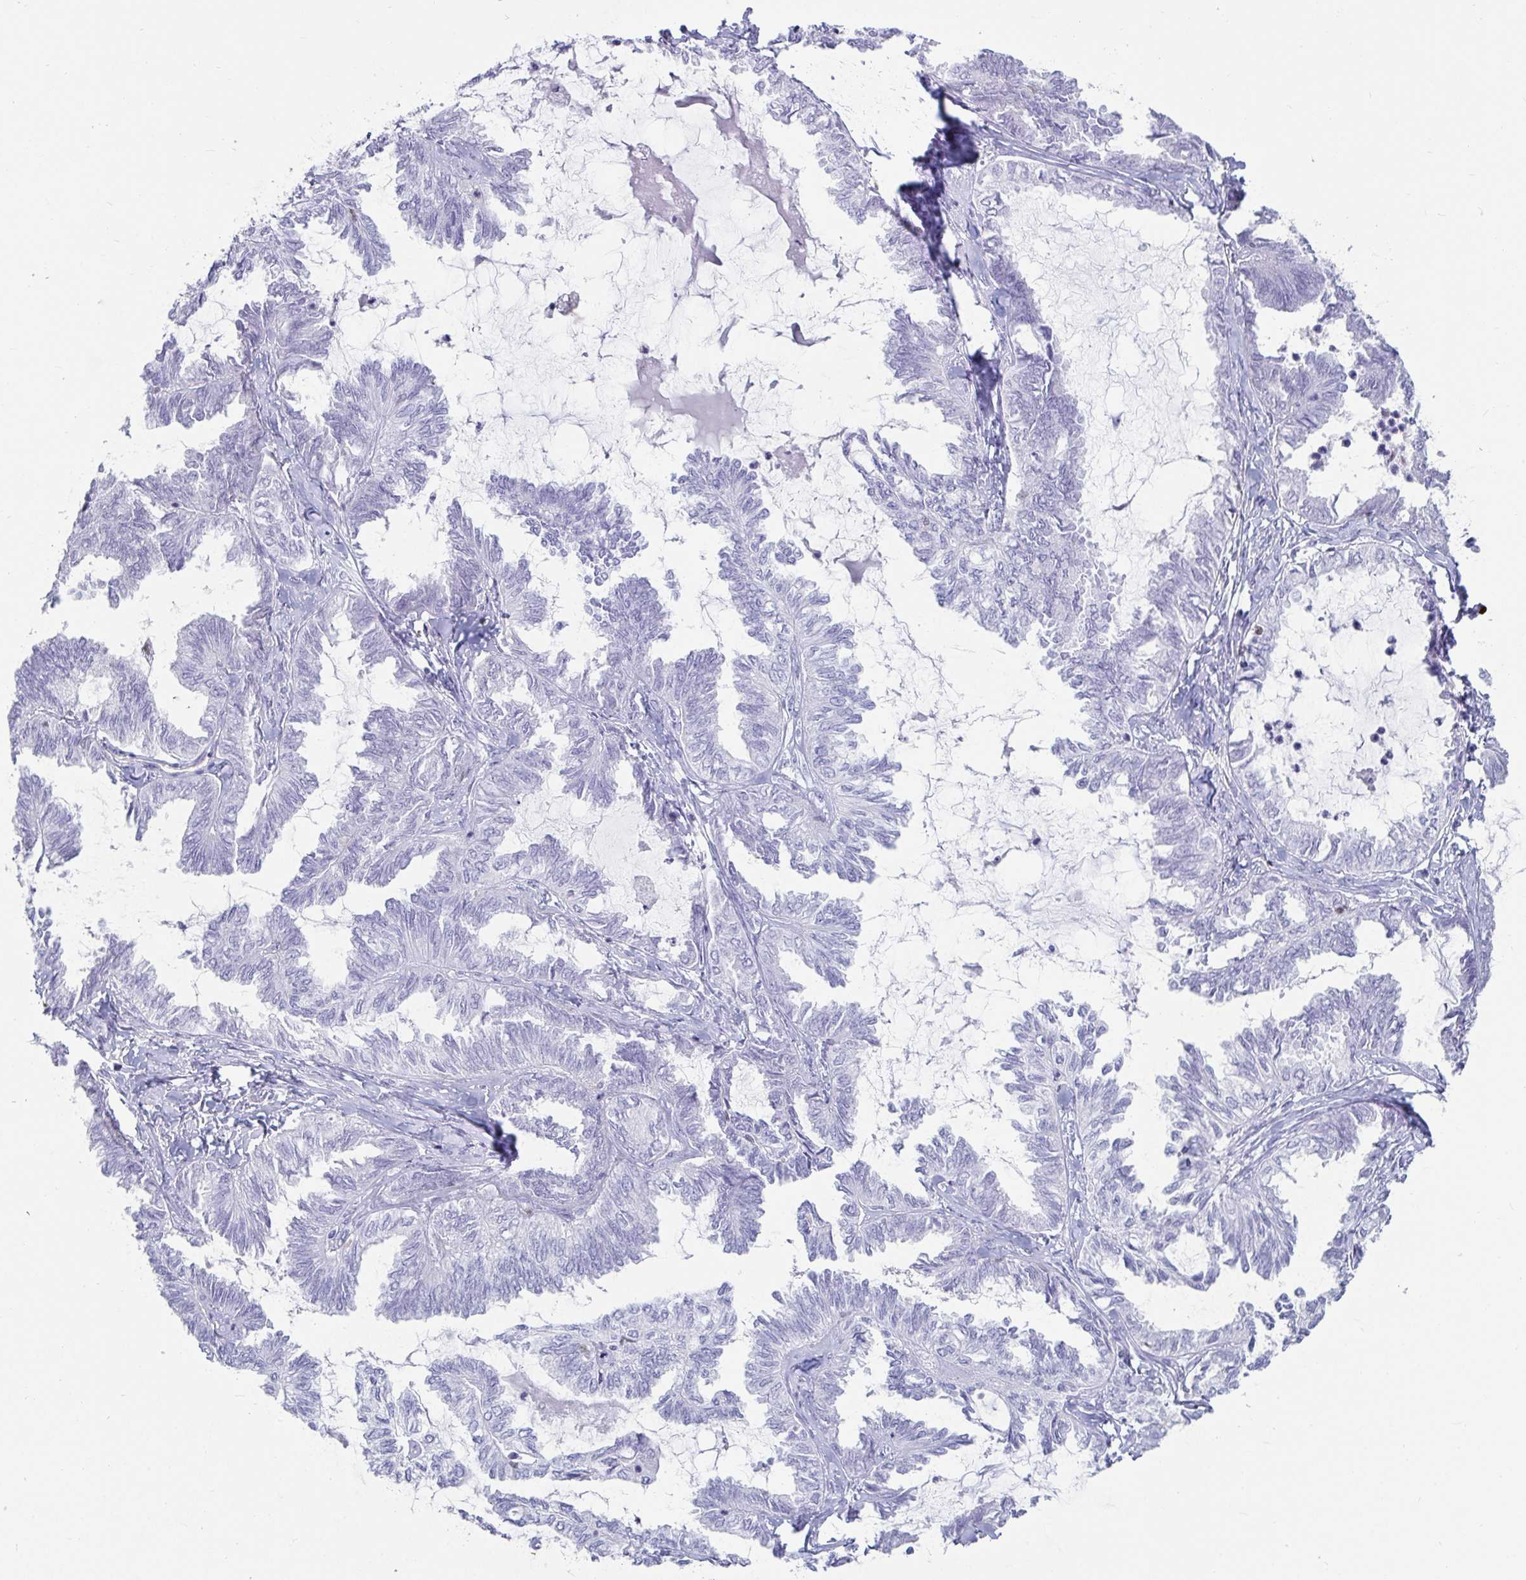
{"staining": {"intensity": "negative", "quantity": "none", "location": "none"}, "tissue": "ovarian cancer", "cell_type": "Tumor cells", "image_type": "cancer", "snomed": [{"axis": "morphology", "description": "Carcinoma, endometroid"}, {"axis": "topography", "description": "Ovary"}], "caption": "Endometroid carcinoma (ovarian) was stained to show a protein in brown. There is no significant positivity in tumor cells.", "gene": "ZNF586", "patient": {"sex": "female", "age": 70}}